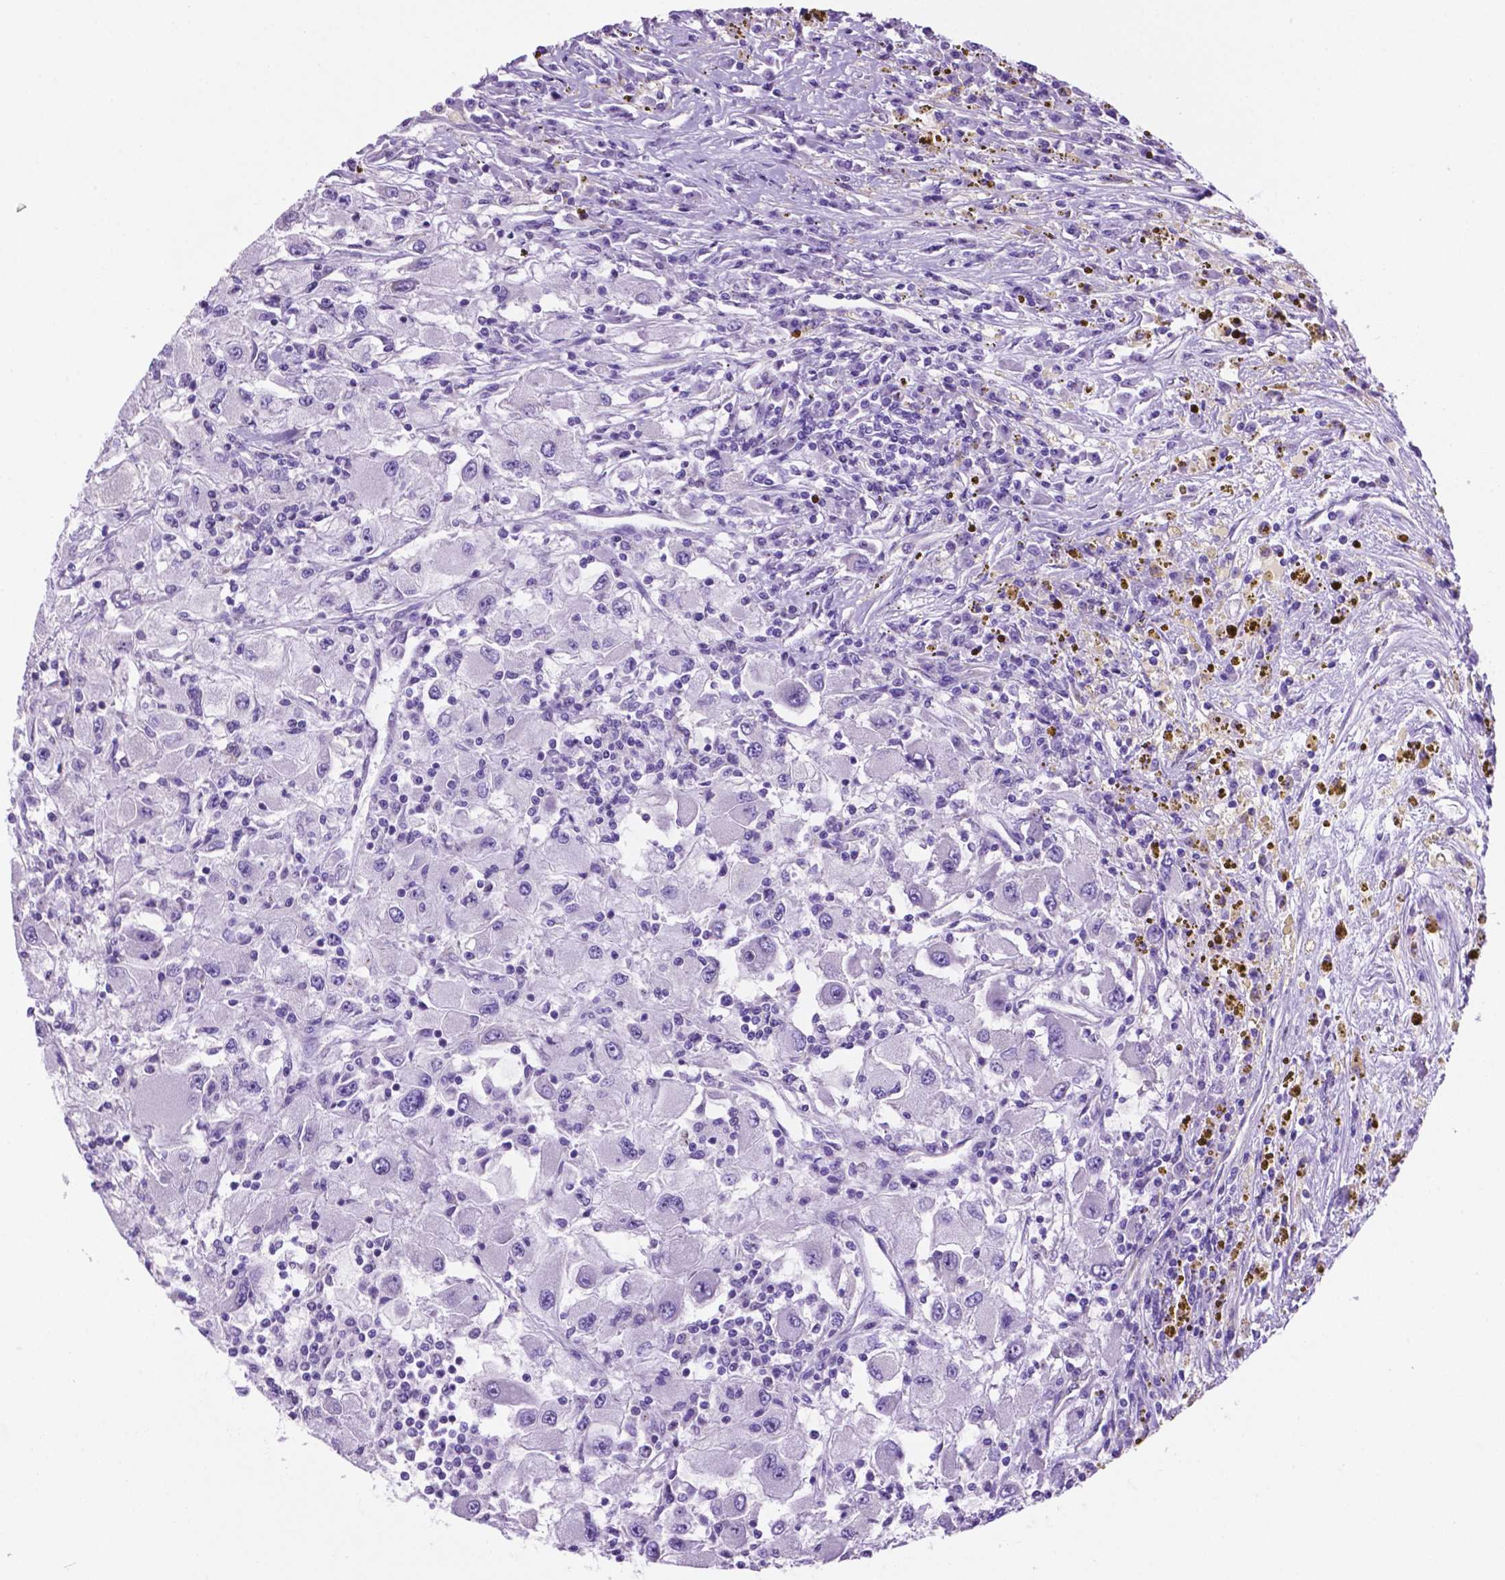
{"staining": {"intensity": "negative", "quantity": "none", "location": "none"}, "tissue": "renal cancer", "cell_type": "Tumor cells", "image_type": "cancer", "snomed": [{"axis": "morphology", "description": "Adenocarcinoma, NOS"}, {"axis": "topography", "description": "Kidney"}], "caption": "Adenocarcinoma (renal) was stained to show a protein in brown. There is no significant positivity in tumor cells. (DAB immunohistochemistry (IHC) with hematoxylin counter stain).", "gene": "SPDYA", "patient": {"sex": "female", "age": 67}}